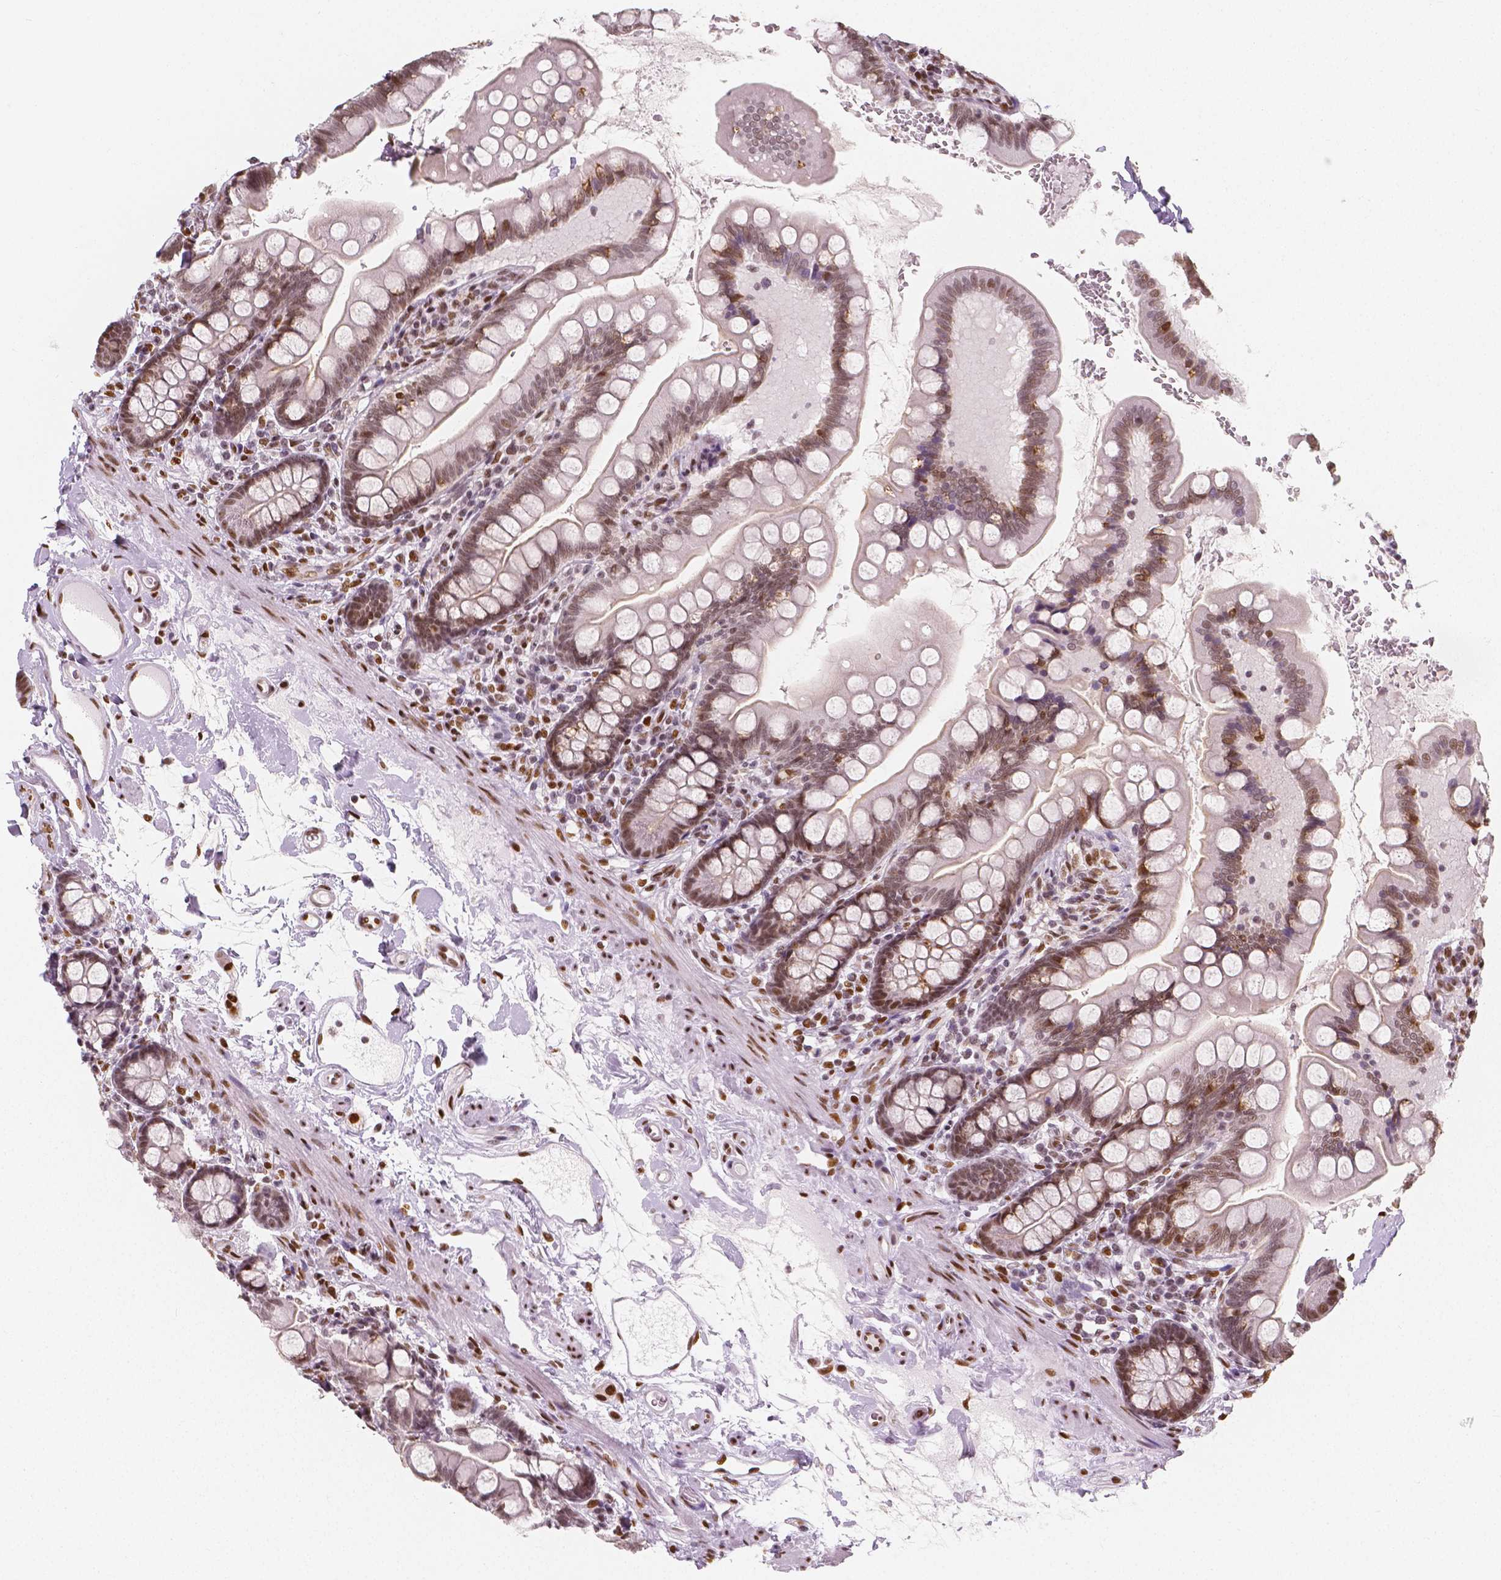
{"staining": {"intensity": "weak", "quantity": "25%-75%", "location": "nuclear"}, "tissue": "small intestine", "cell_type": "Glandular cells", "image_type": "normal", "snomed": [{"axis": "morphology", "description": "Normal tissue, NOS"}, {"axis": "topography", "description": "Small intestine"}], "caption": "Glandular cells exhibit low levels of weak nuclear positivity in about 25%-75% of cells in unremarkable small intestine. Using DAB (brown) and hematoxylin (blue) stains, captured at high magnification using brightfield microscopy.", "gene": "NUCKS1", "patient": {"sex": "female", "age": 56}}